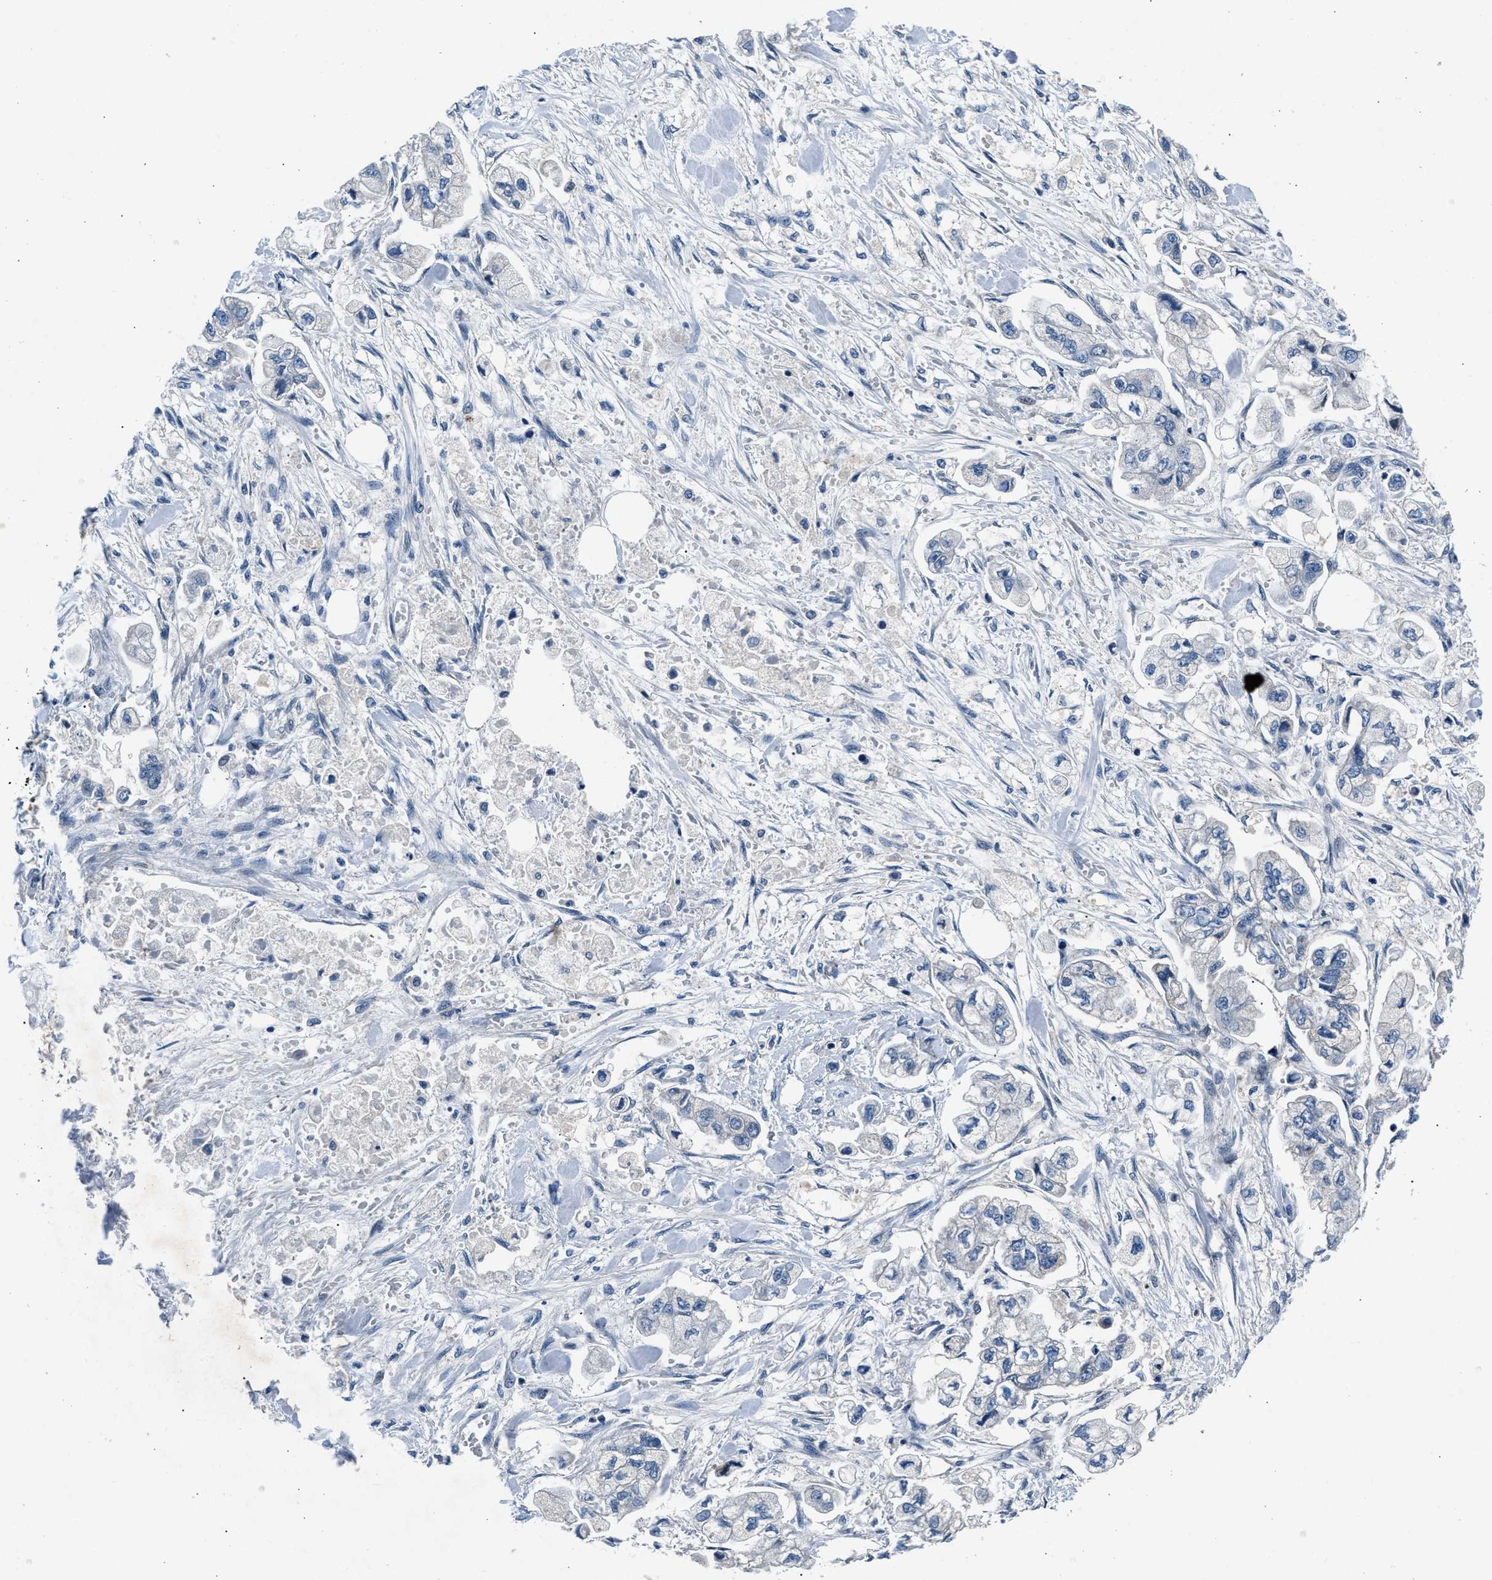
{"staining": {"intensity": "negative", "quantity": "none", "location": "none"}, "tissue": "stomach cancer", "cell_type": "Tumor cells", "image_type": "cancer", "snomed": [{"axis": "morphology", "description": "Normal tissue, NOS"}, {"axis": "morphology", "description": "Adenocarcinoma, NOS"}, {"axis": "topography", "description": "Stomach"}], "caption": "IHC image of stomach adenocarcinoma stained for a protein (brown), which reveals no staining in tumor cells.", "gene": "DENND6B", "patient": {"sex": "male", "age": 62}}